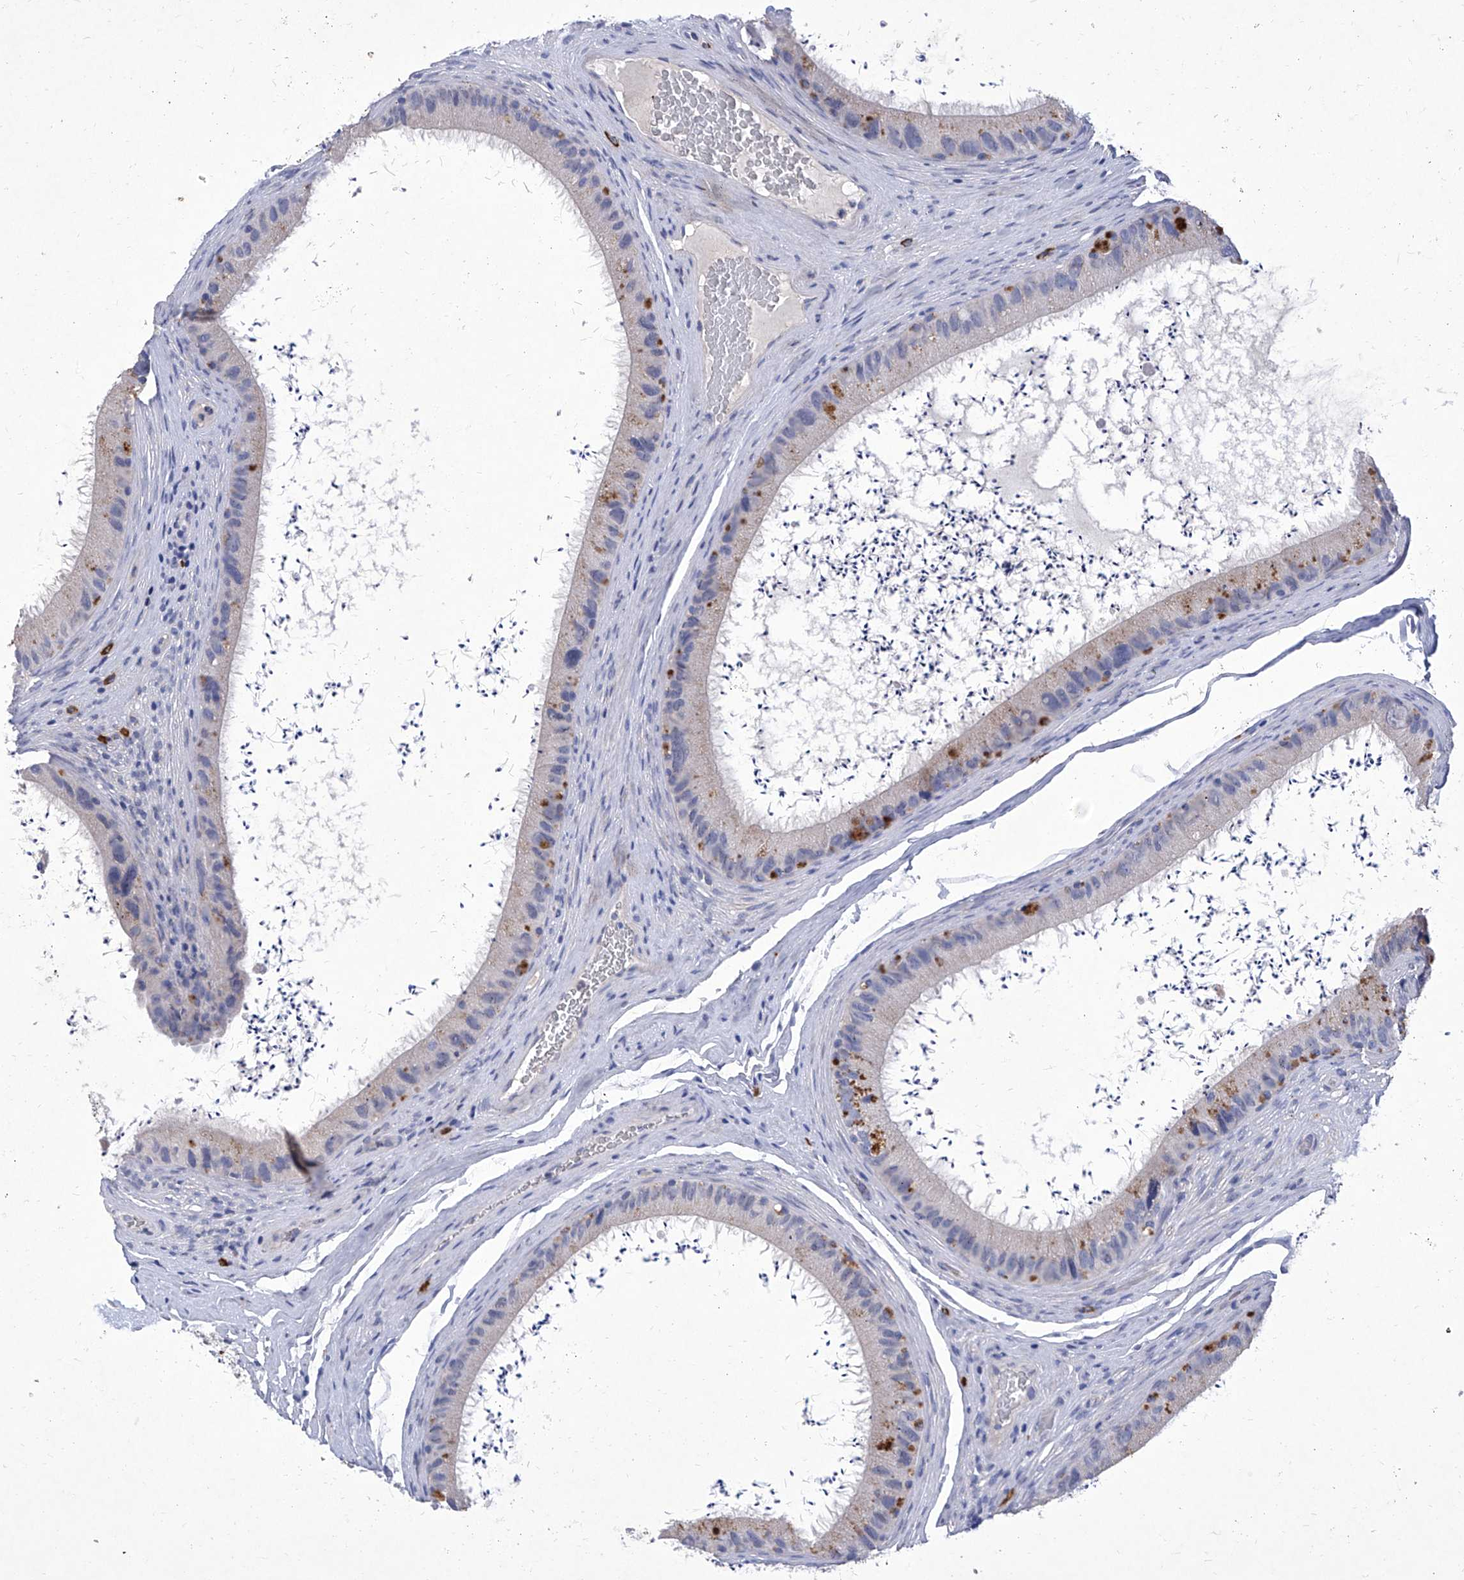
{"staining": {"intensity": "negative", "quantity": "none", "location": "none"}, "tissue": "epididymis", "cell_type": "Glandular cells", "image_type": "normal", "snomed": [{"axis": "morphology", "description": "Normal tissue, NOS"}, {"axis": "topography", "description": "Epididymis, spermatic cord, NOS"}], "caption": "Immunohistochemistry (IHC) of benign human epididymis demonstrates no staining in glandular cells.", "gene": "IFNL2", "patient": {"sex": "male", "age": 50}}